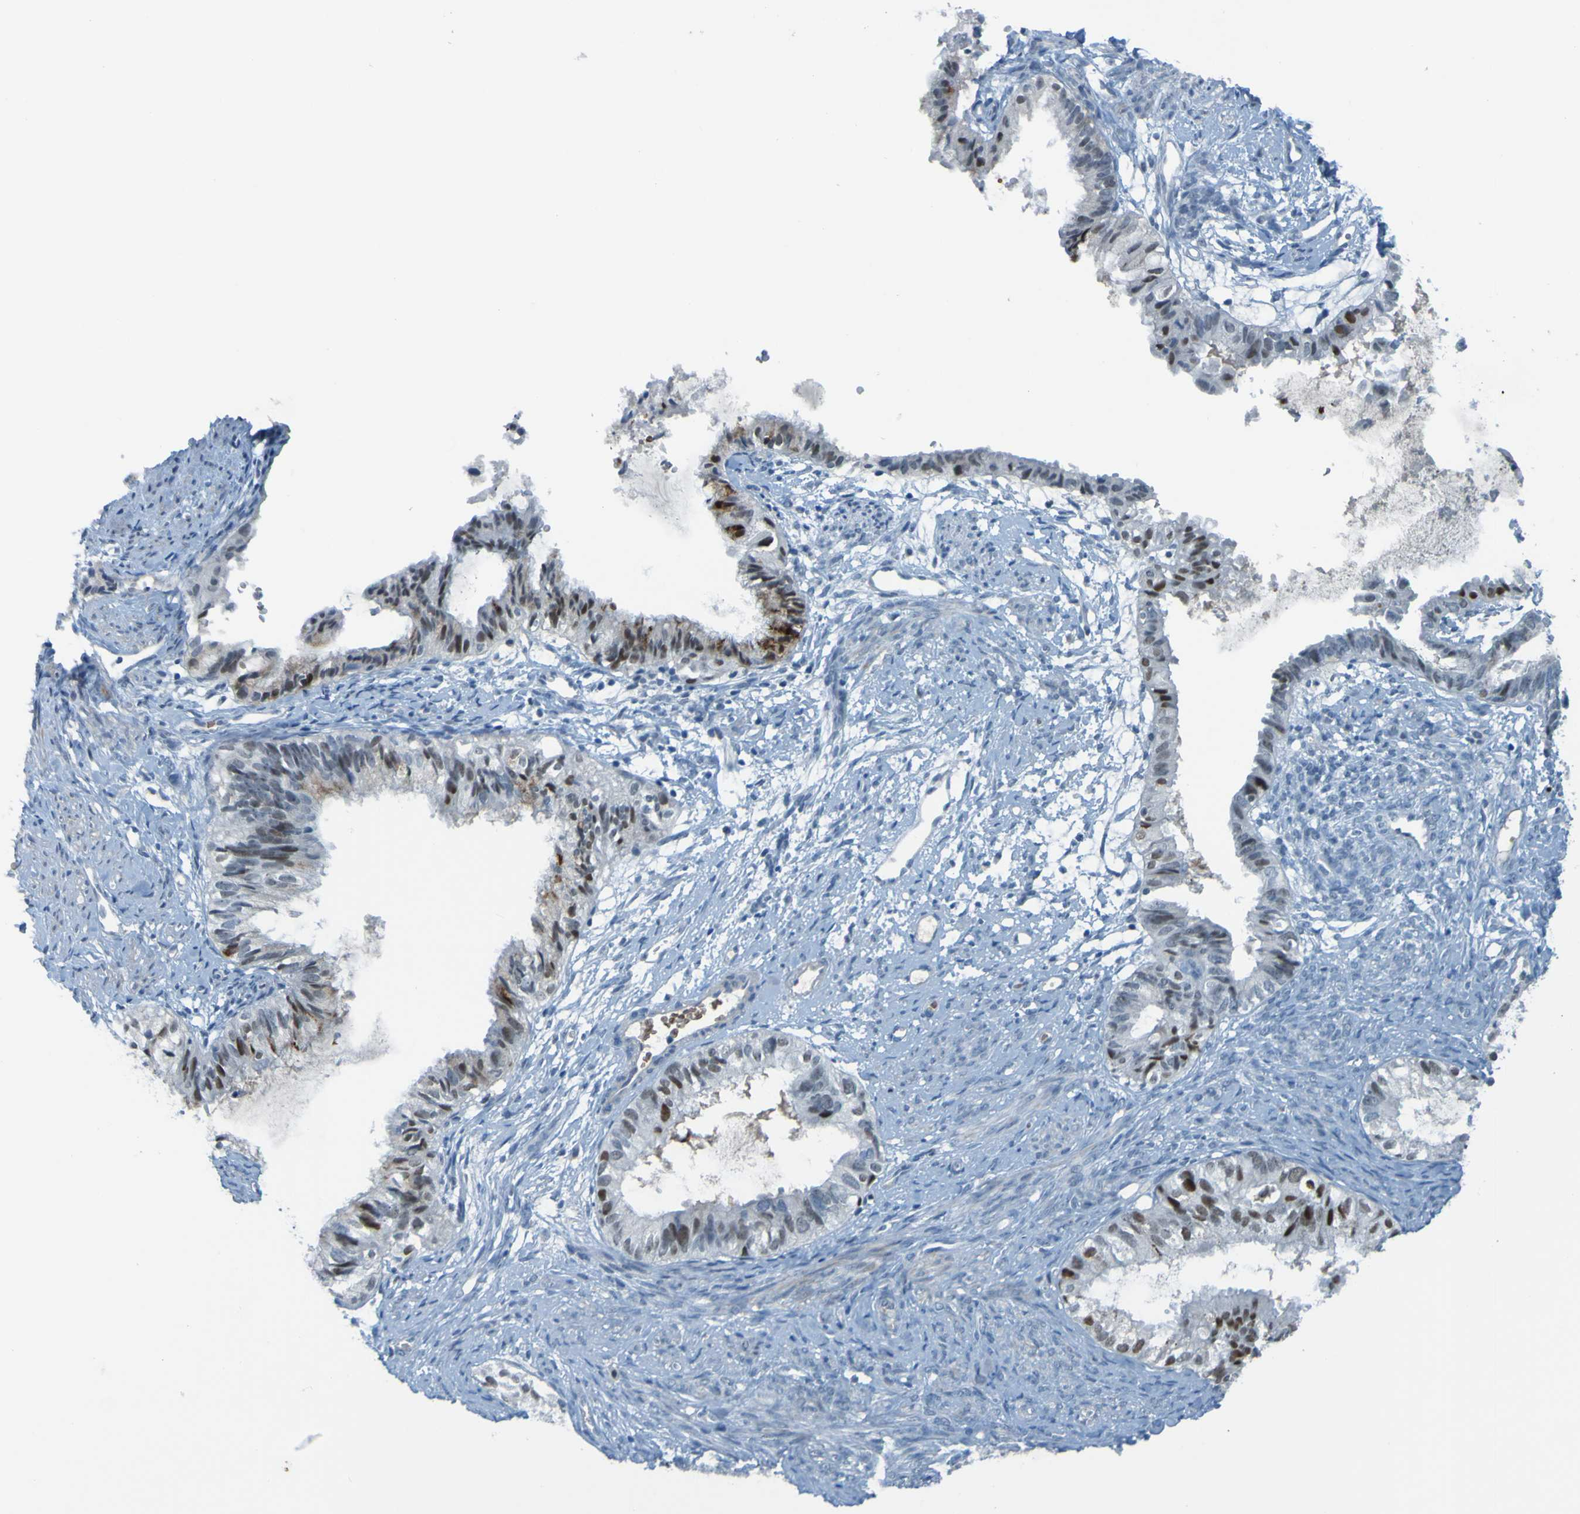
{"staining": {"intensity": "moderate", "quantity": "25%-75%", "location": "nuclear"}, "tissue": "cervical cancer", "cell_type": "Tumor cells", "image_type": "cancer", "snomed": [{"axis": "morphology", "description": "Normal tissue, NOS"}, {"axis": "morphology", "description": "Adenocarcinoma, NOS"}, {"axis": "topography", "description": "Cervix"}, {"axis": "topography", "description": "Endometrium"}], "caption": "A photomicrograph showing moderate nuclear staining in approximately 25%-75% of tumor cells in cervical cancer (adenocarcinoma), as visualized by brown immunohistochemical staining.", "gene": "USP36", "patient": {"sex": "female", "age": 86}}